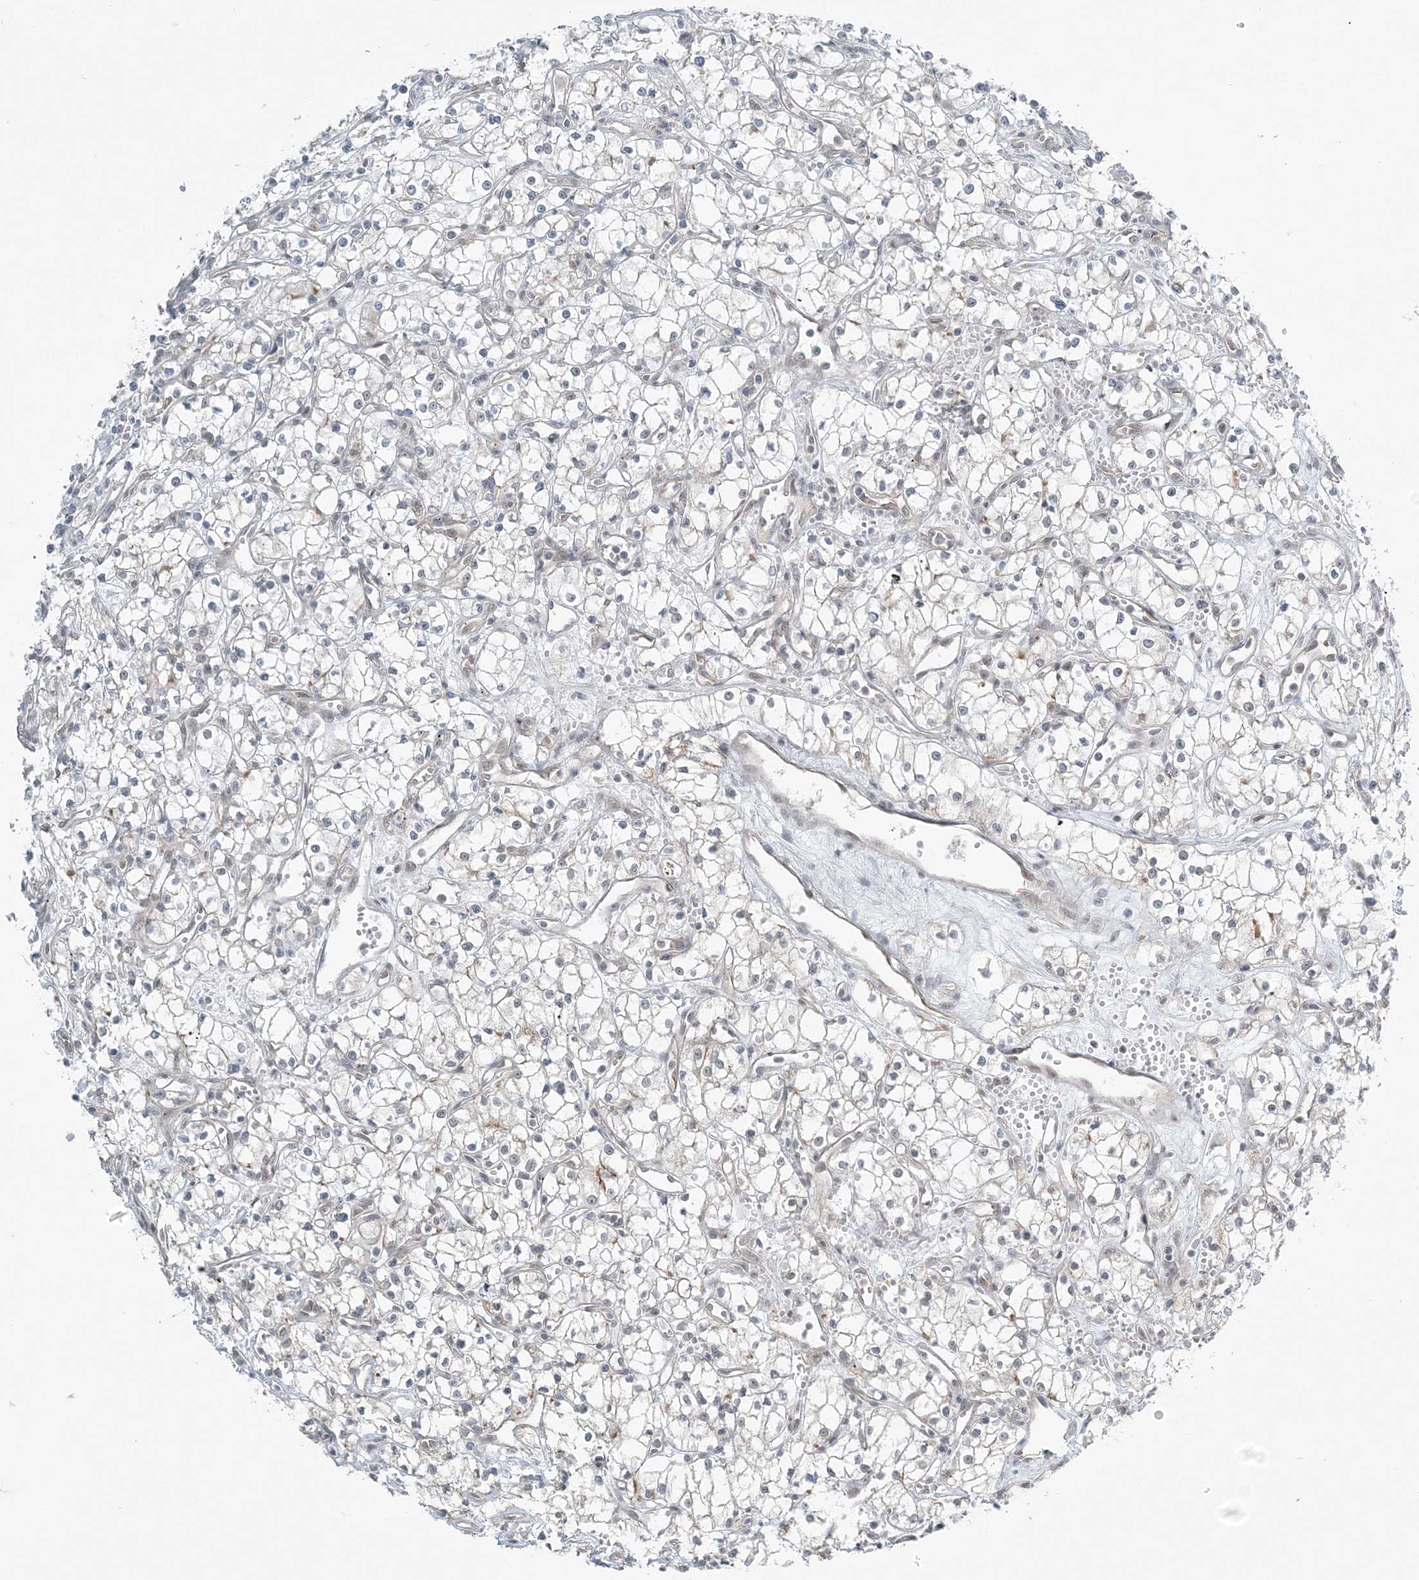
{"staining": {"intensity": "negative", "quantity": "none", "location": "none"}, "tissue": "renal cancer", "cell_type": "Tumor cells", "image_type": "cancer", "snomed": [{"axis": "morphology", "description": "Adenocarcinoma, NOS"}, {"axis": "topography", "description": "Kidney"}], "caption": "High power microscopy image of an immunohistochemistry histopathology image of adenocarcinoma (renal), revealing no significant expression in tumor cells.", "gene": "ATP11A", "patient": {"sex": "male", "age": 59}}